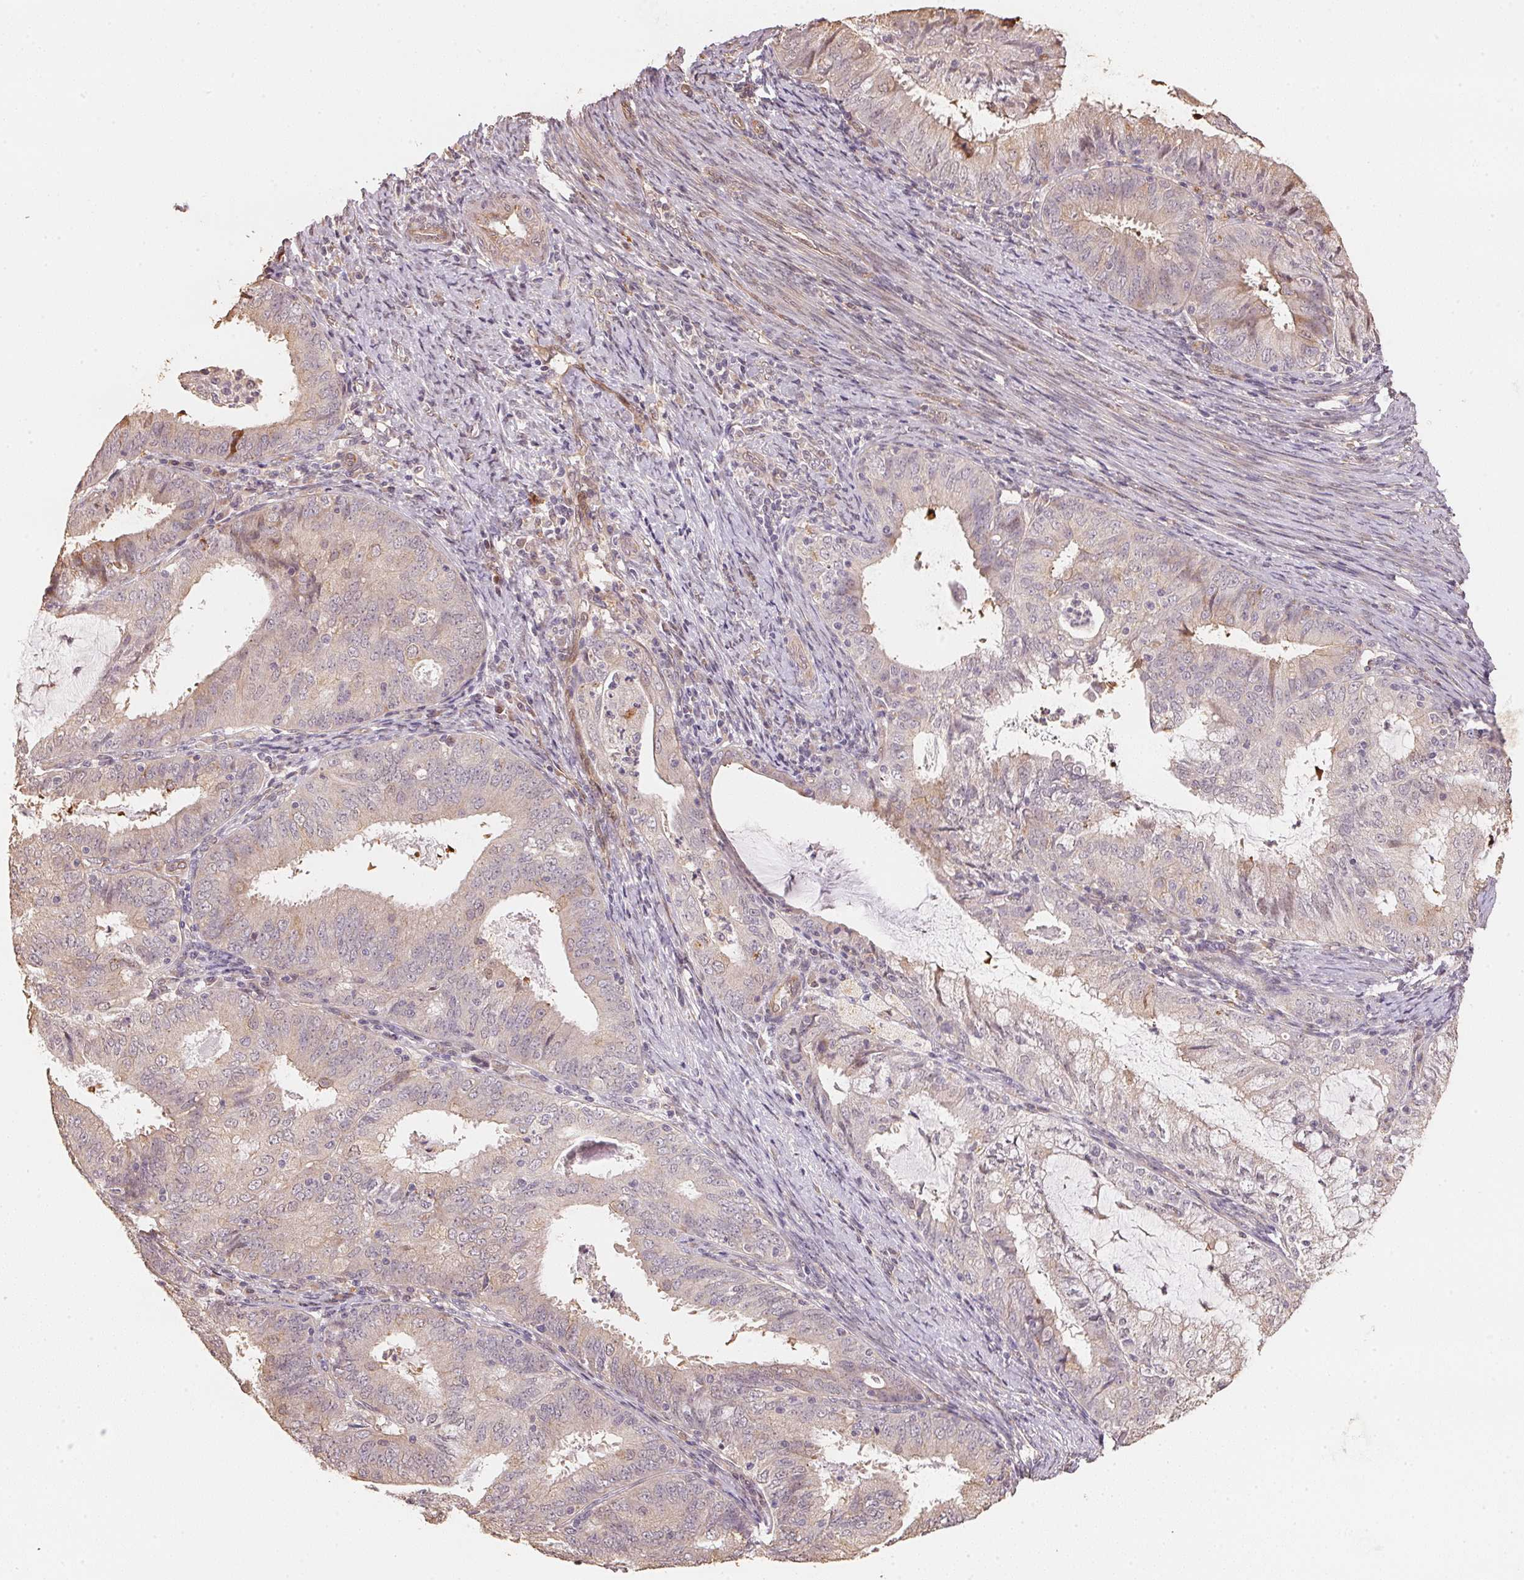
{"staining": {"intensity": "weak", "quantity": "<25%", "location": "cytoplasmic/membranous"}, "tissue": "endometrial cancer", "cell_type": "Tumor cells", "image_type": "cancer", "snomed": [{"axis": "morphology", "description": "Adenocarcinoma, NOS"}, {"axis": "topography", "description": "Endometrium"}], "caption": "Immunohistochemistry (IHC) image of endometrial adenocarcinoma stained for a protein (brown), which shows no expression in tumor cells.", "gene": "TMEM222", "patient": {"sex": "female", "age": 57}}